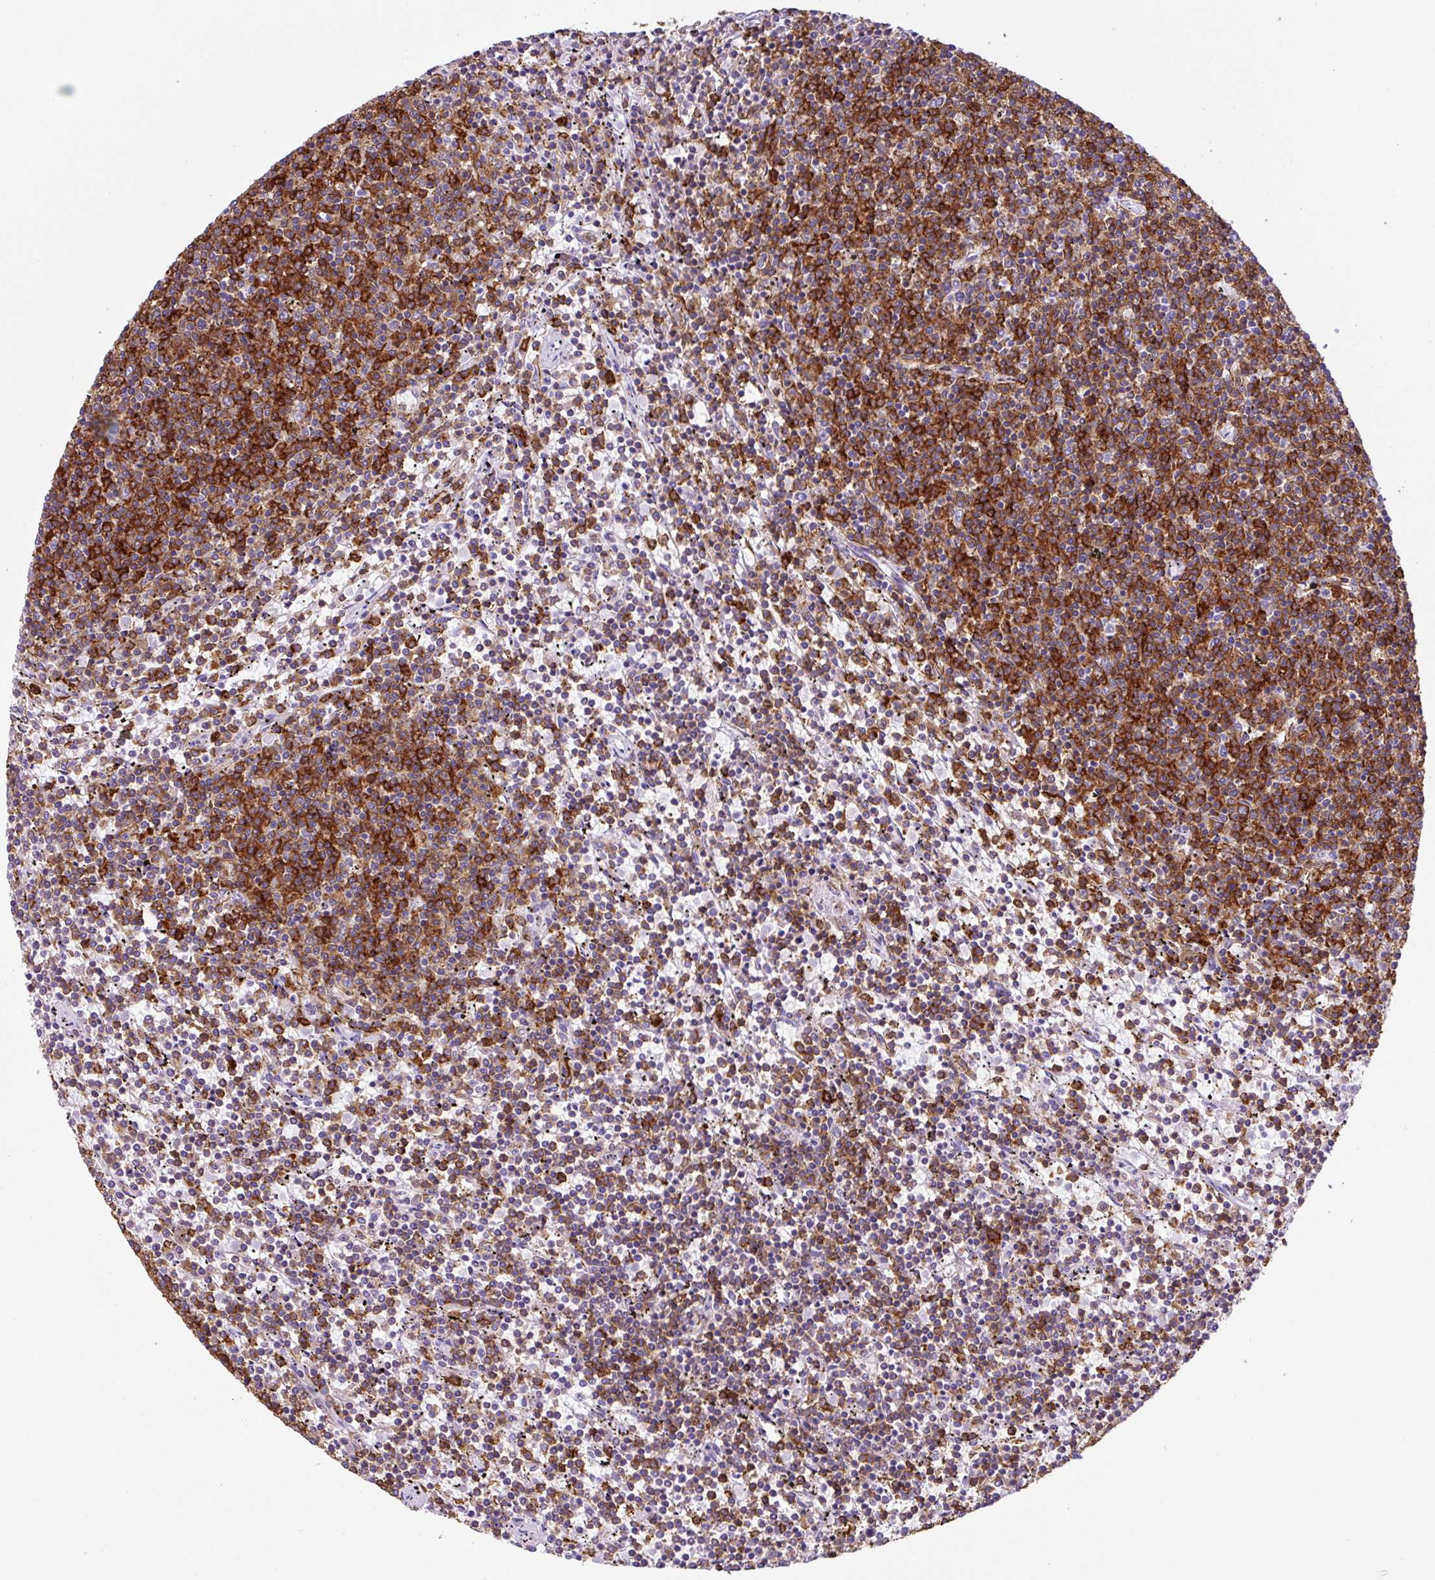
{"staining": {"intensity": "strong", "quantity": "25%-75%", "location": "cytoplasmic/membranous"}, "tissue": "lymphoma", "cell_type": "Tumor cells", "image_type": "cancer", "snomed": [{"axis": "morphology", "description": "Malignant lymphoma, non-Hodgkin's type, Low grade"}, {"axis": "topography", "description": "Spleen"}], "caption": "Immunohistochemical staining of malignant lymphoma, non-Hodgkin's type (low-grade) exhibits high levels of strong cytoplasmic/membranous staining in approximately 25%-75% of tumor cells.", "gene": "PPP1R18", "patient": {"sex": "female", "age": 50}}